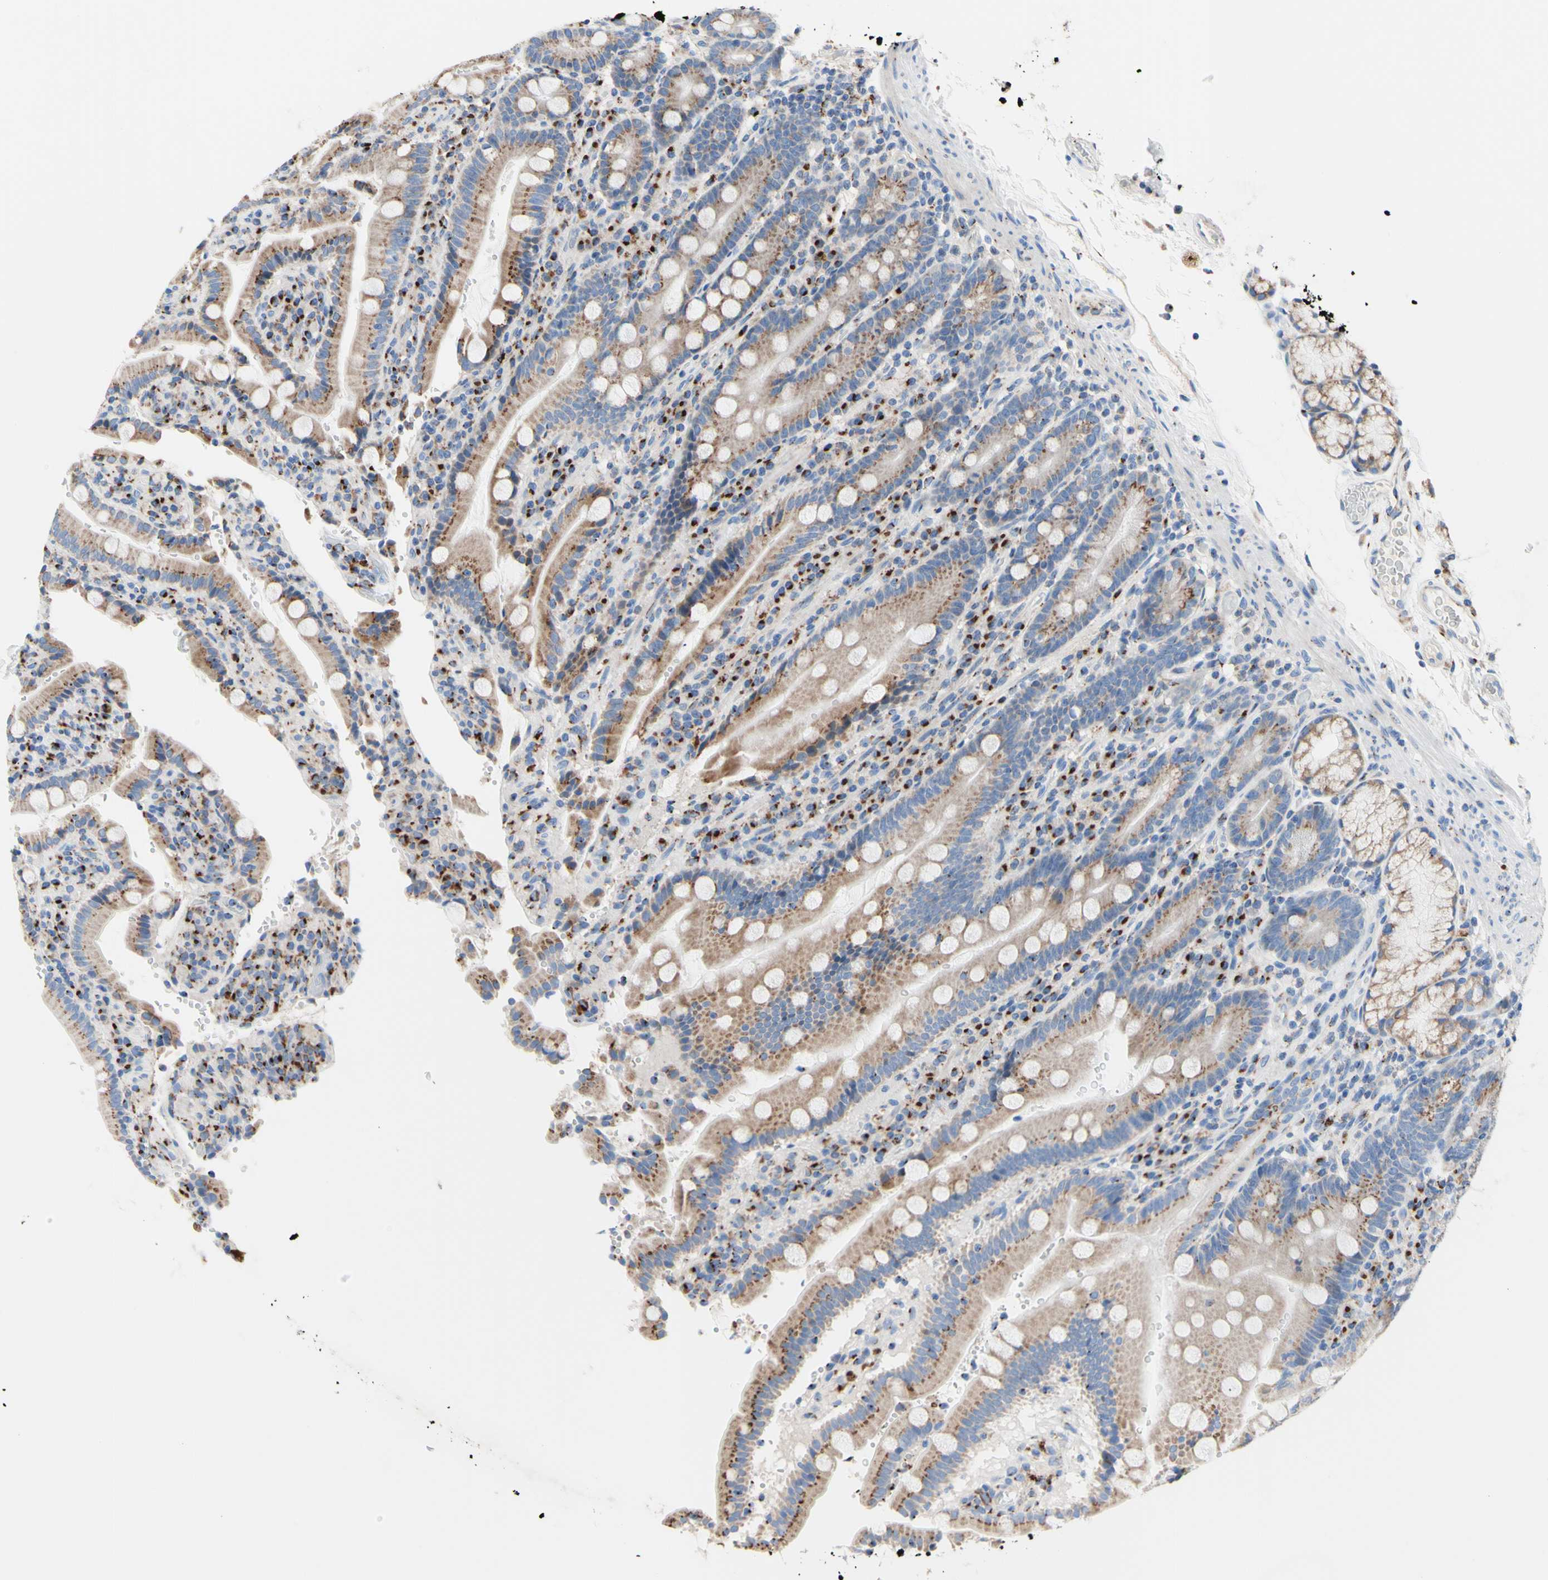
{"staining": {"intensity": "moderate", "quantity": "25%-75%", "location": "cytoplasmic/membranous"}, "tissue": "duodenum", "cell_type": "Glandular cells", "image_type": "normal", "snomed": [{"axis": "morphology", "description": "Normal tissue, NOS"}, {"axis": "topography", "description": "Small intestine, NOS"}], "caption": "Protein analysis of normal duodenum reveals moderate cytoplasmic/membranous positivity in approximately 25%-75% of glandular cells. The protein is shown in brown color, while the nuclei are stained blue.", "gene": "GALNT2", "patient": {"sex": "female", "age": 71}}